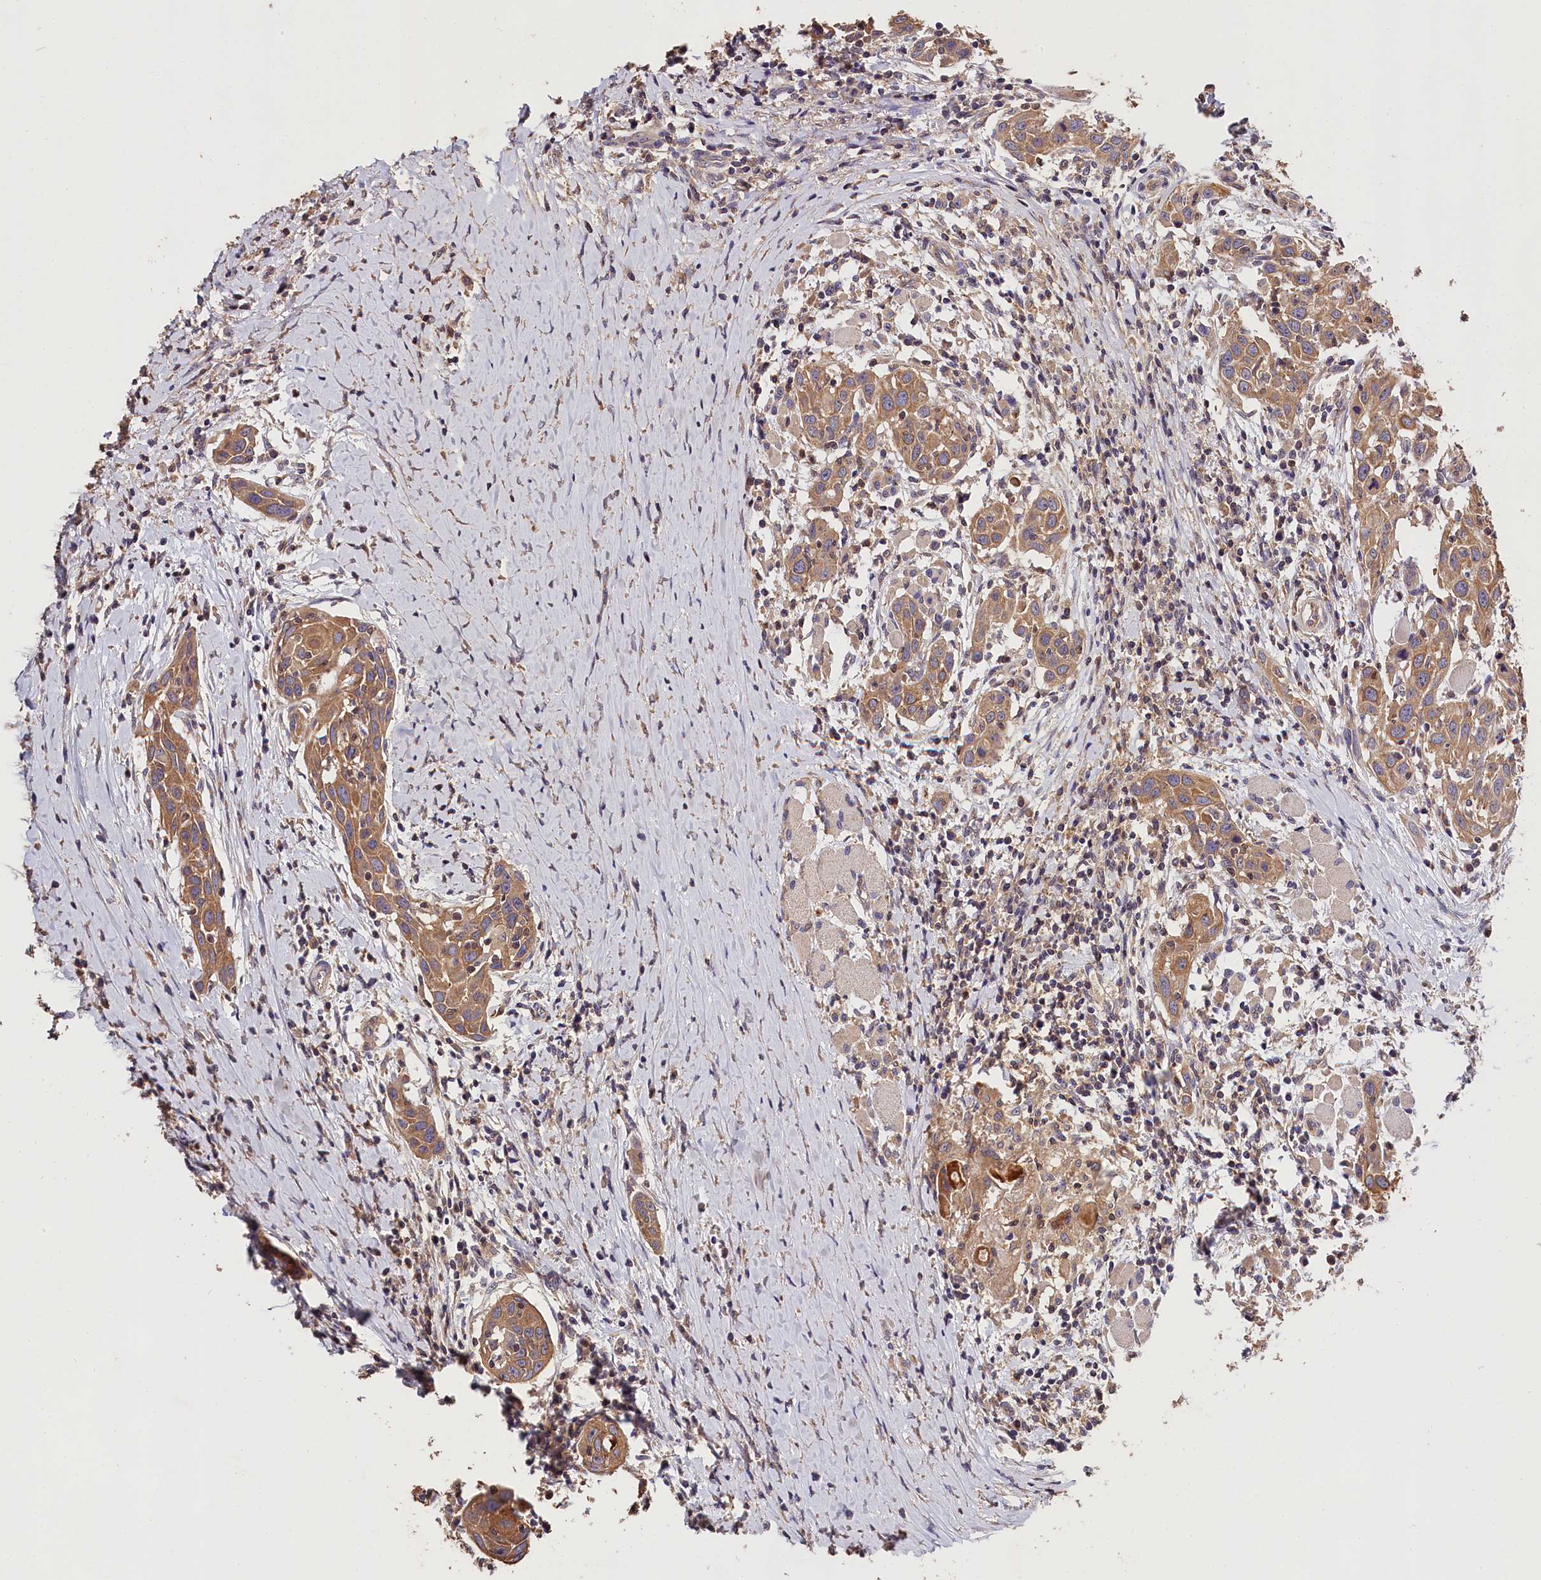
{"staining": {"intensity": "moderate", "quantity": ">75%", "location": "cytoplasmic/membranous"}, "tissue": "head and neck cancer", "cell_type": "Tumor cells", "image_type": "cancer", "snomed": [{"axis": "morphology", "description": "Squamous cell carcinoma, NOS"}, {"axis": "topography", "description": "Oral tissue"}, {"axis": "topography", "description": "Head-Neck"}], "caption": "Moderate cytoplasmic/membranous protein staining is present in approximately >75% of tumor cells in head and neck cancer.", "gene": "OAS3", "patient": {"sex": "female", "age": 50}}